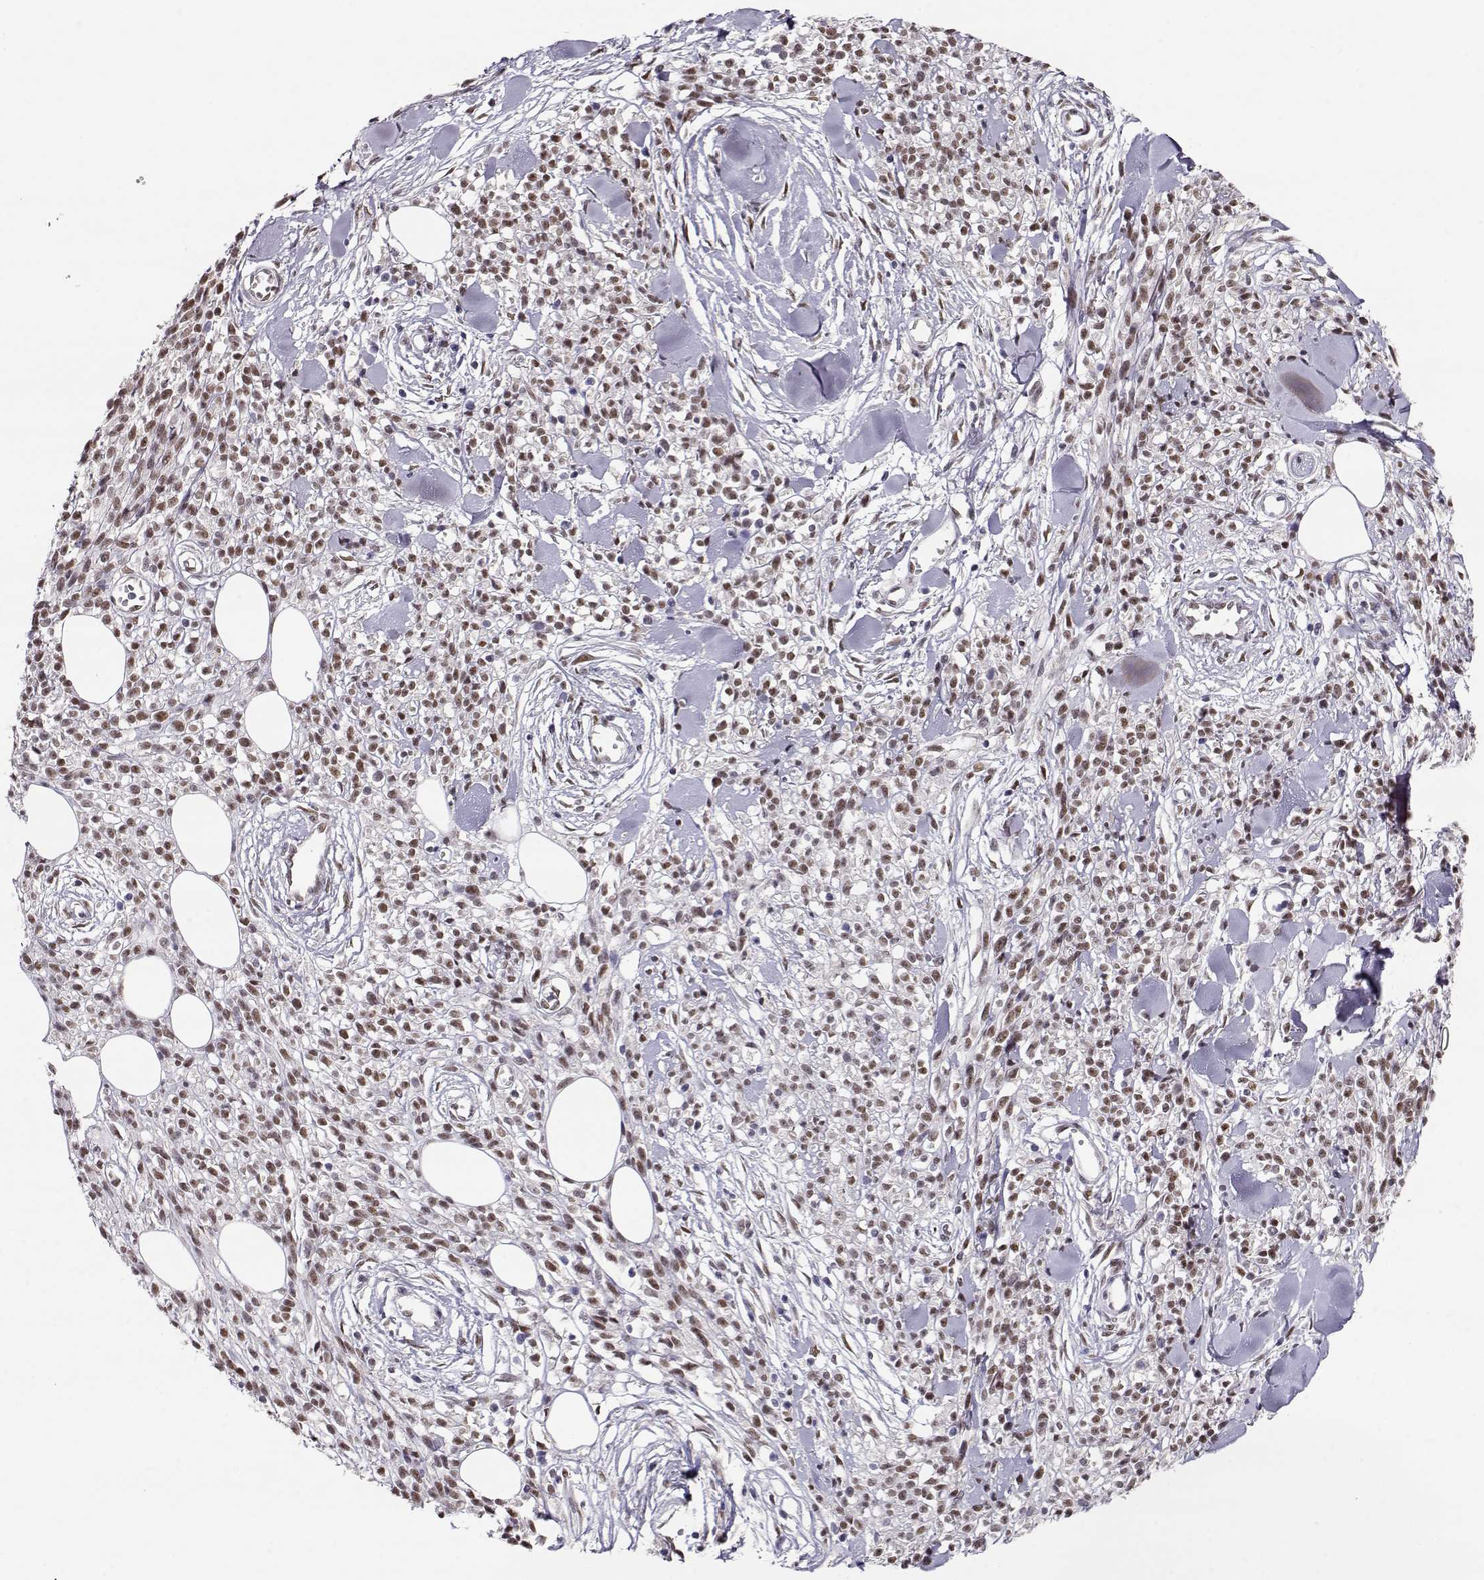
{"staining": {"intensity": "moderate", "quantity": ">75%", "location": "nuclear"}, "tissue": "melanoma", "cell_type": "Tumor cells", "image_type": "cancer", "snomed": [{"axis": "morphology", "description": "Malignant melanoma, NOS"}, {"axis": "topography", "description": "Skin"}, {"axis": "topography", "description": "Skin of trunk"}], "caption": "Malignant melanoma stained for a protein shows moderate nuclear positivity in tumor cells.", "gene": "POLI", "patient": {"sex": "male", "age": 74}}